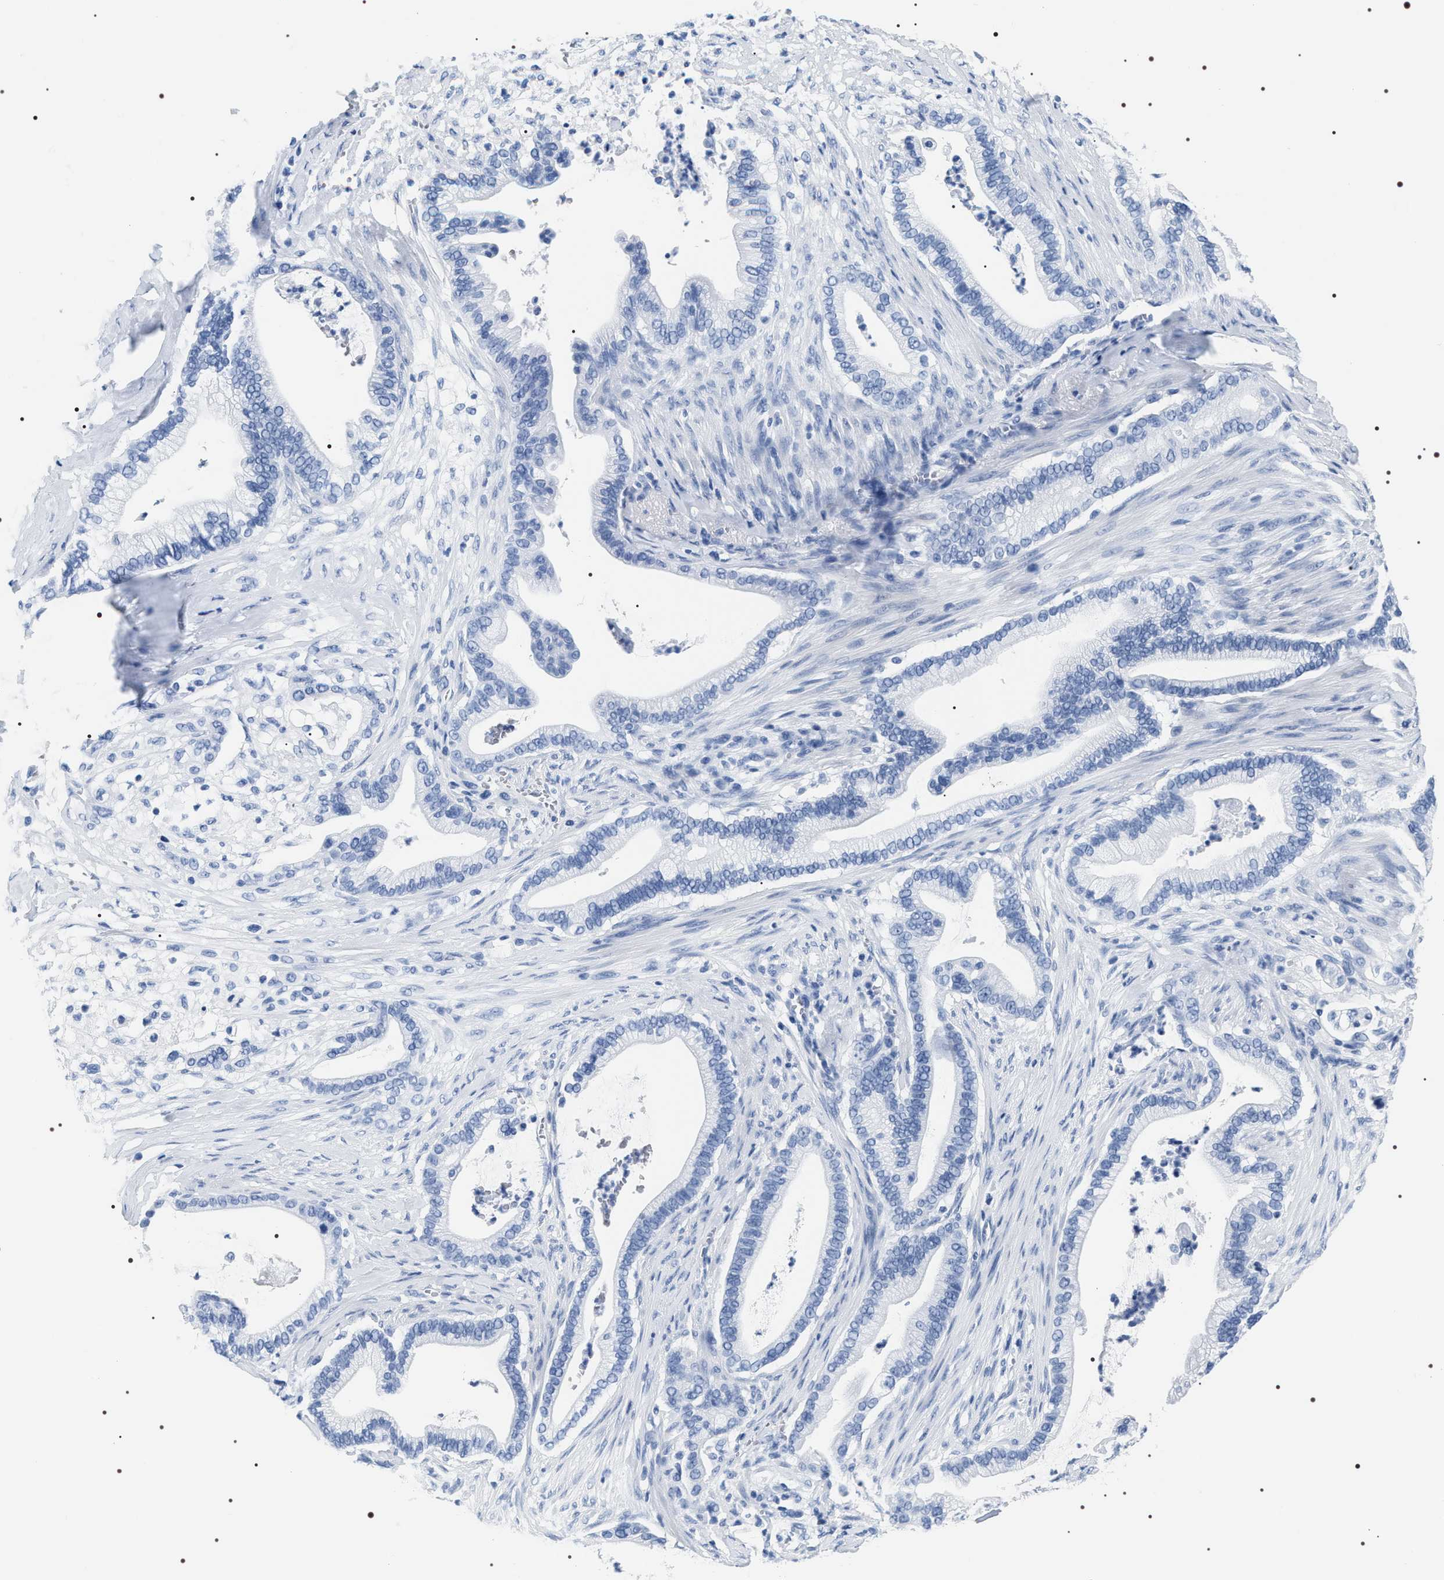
{"staining": {"intensity": "negative", "quantity": "none", "location": "none"}, "tissue": "pancreatic cancer", "cell_type": "Tumor cells", "image_type": "cancer", "snomed": [{"axis": "morphology", "description": "Adenocarcinoma, NOS"}, {"axis": "topography", "description": "Pancreas"}], "caption": "An image of adenocarcinoma (pancreatic) stained for a protein displays no brown staining in tumor cells. The staining is performed using DAB brown chromogen with nuclei counter-stained in using hematoxylin.", "gene": "ADH4", "patient": {"sex": "male", "age": 69}}